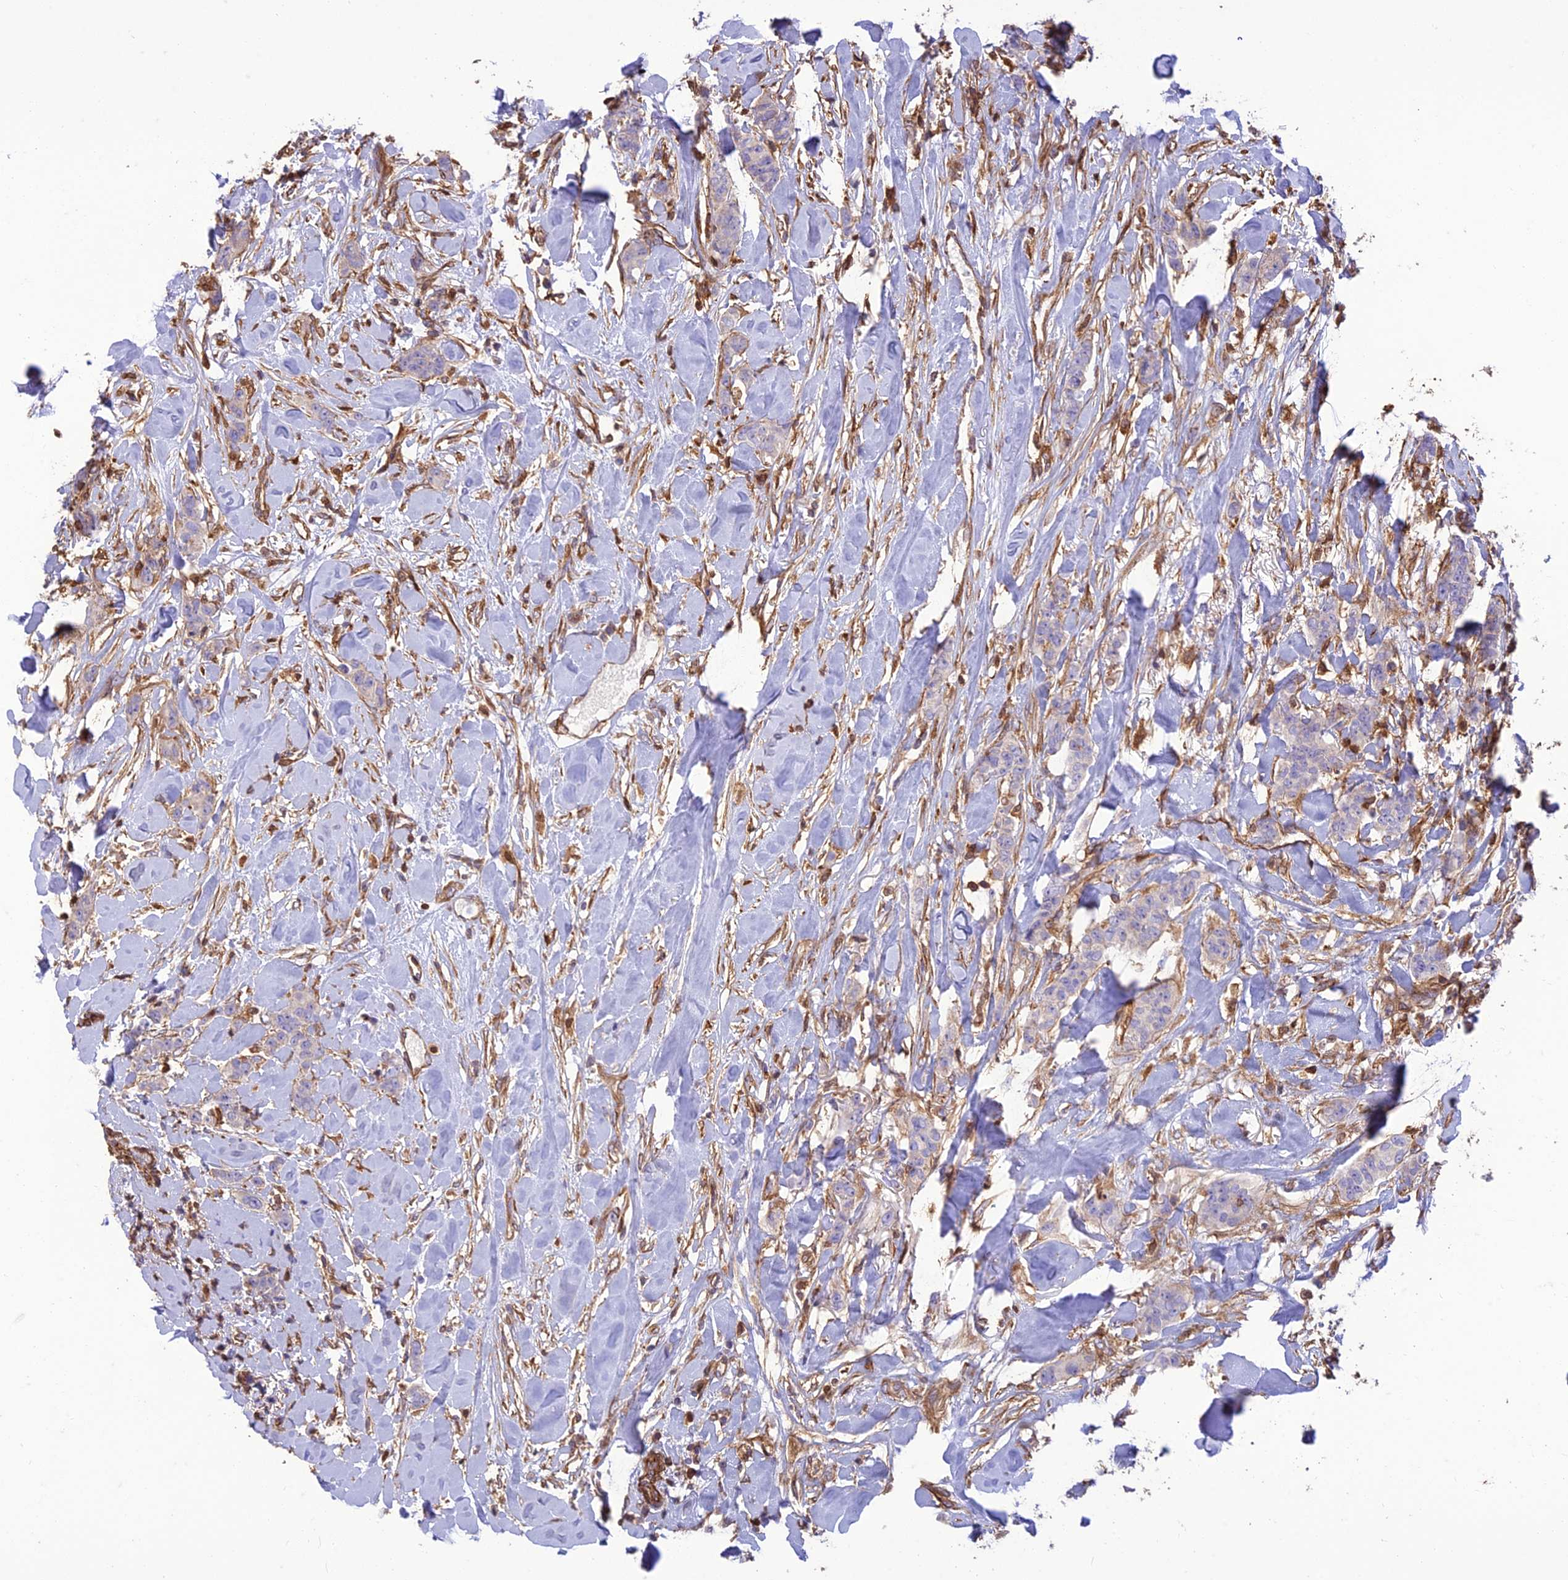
{"staining": {"intensity": "negative", "quantity": "none", "location": "none"}, "tissue": "breast cancer", "cell_type": "Tumor cells", "image_type": "cancer", "snomed": [{"axis": "morphology", "description": "Duct carcinoma"}, {"axis": "topography", "description": "Breast"}], "caption": "Protein analysis of breast cancer (intraductal carcinoma) reveals no significant expression in tumor cells.", "gene": "HPSE2", "patient": {"sex": "female", "age": 40}}